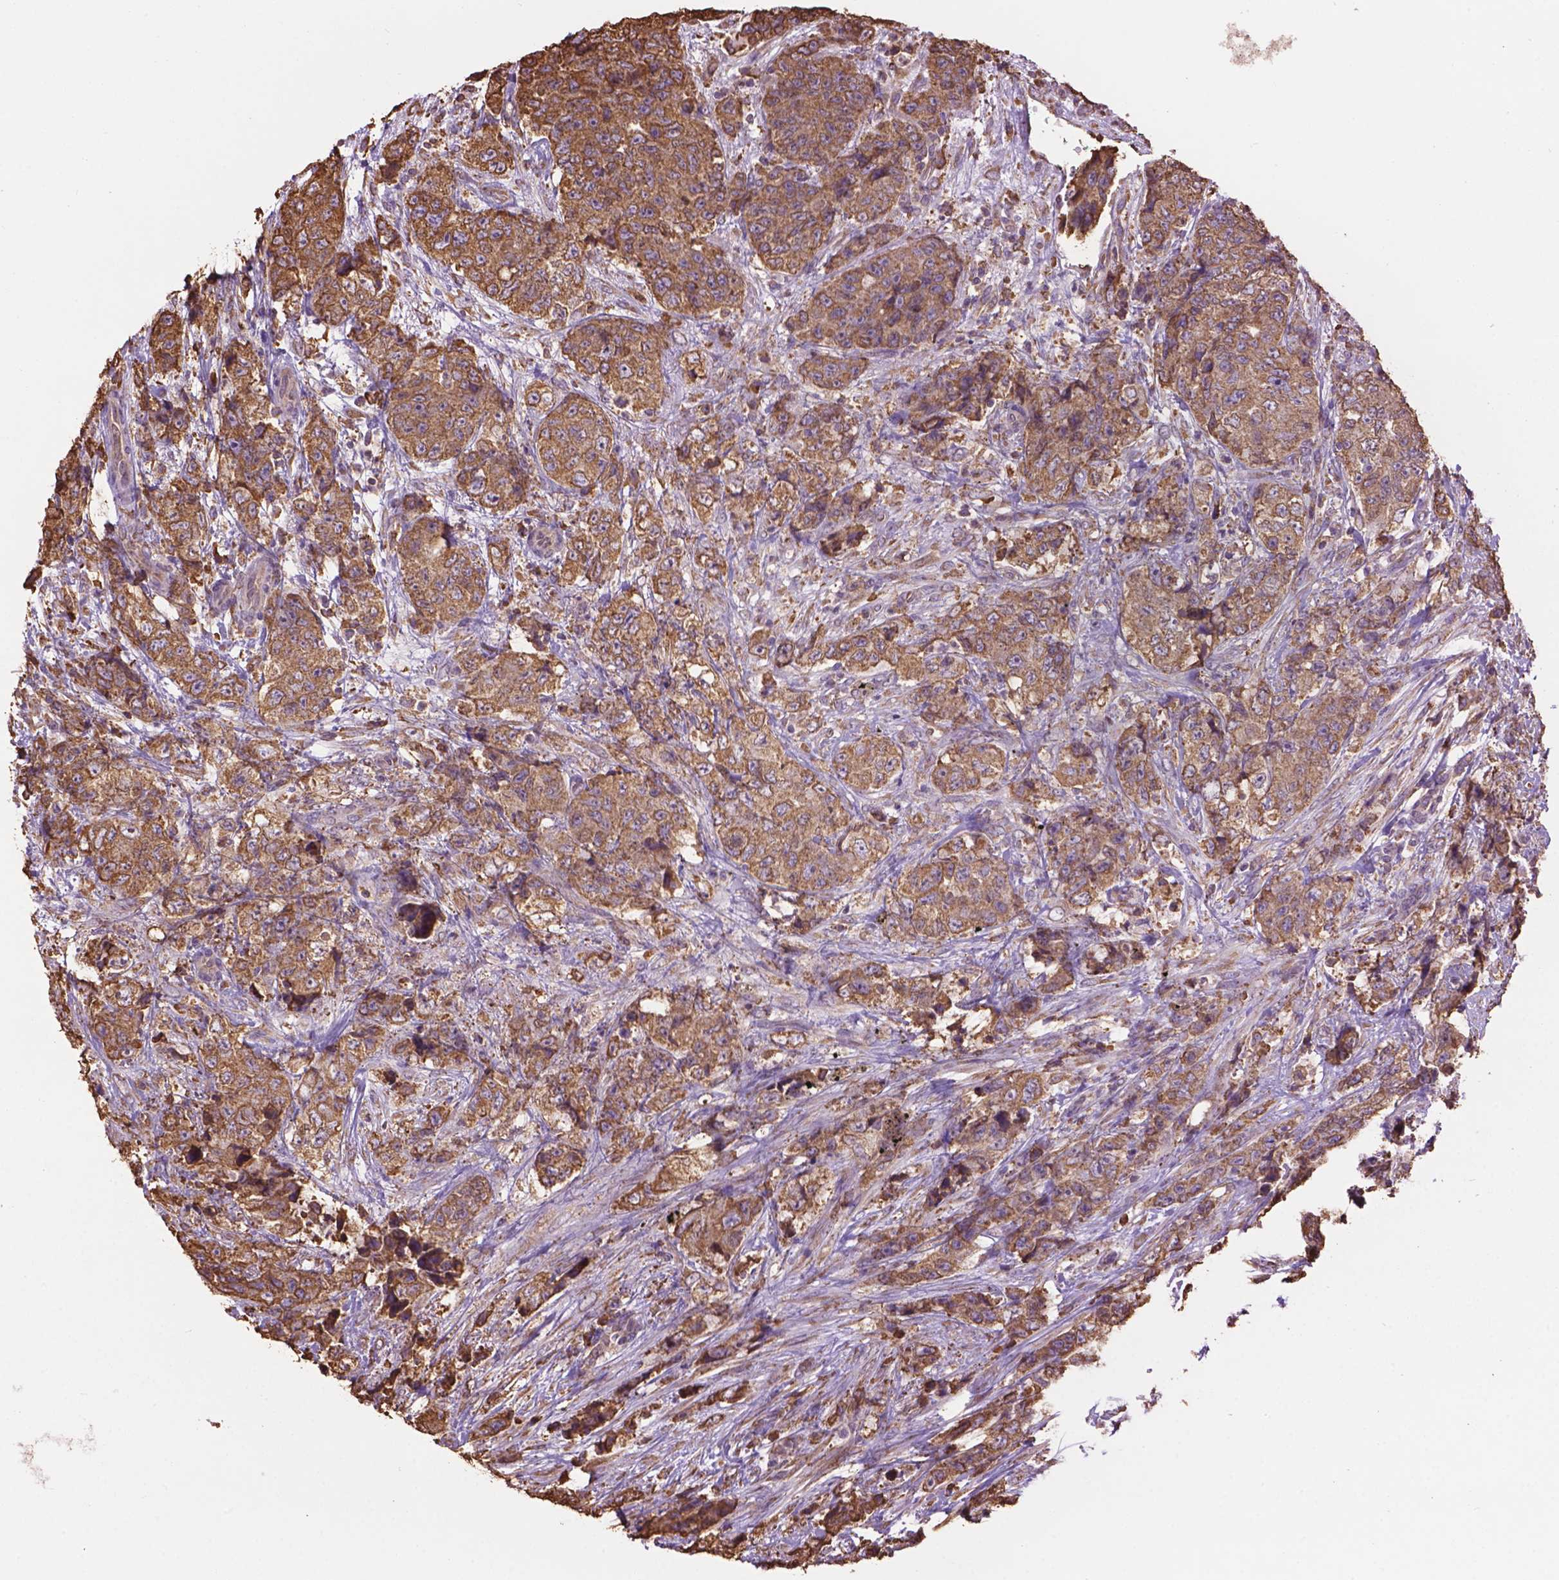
{"staining": {"intensity": "moderate", "quantity": ">75%", "location": "cytoplasmic/membranous"}, "tissue": "urothelial cancer", "cell_type": "Tumor cells", "image_type": "cancer", "snomed": [{"axis": "morphology", "description": "Urothelial carcinoma, High grade"}, {"axis": "topography", "description": "Urinary bladder"}], "caption": "Brown immunohistochemical staining in high-grade urothelial carcinoma shows moderate cytoplasmic/membranous expression in approximately >75% of tumor cells.", "gene": "PPP2R5E", "patient": {"sex": "female", "age": 78}}